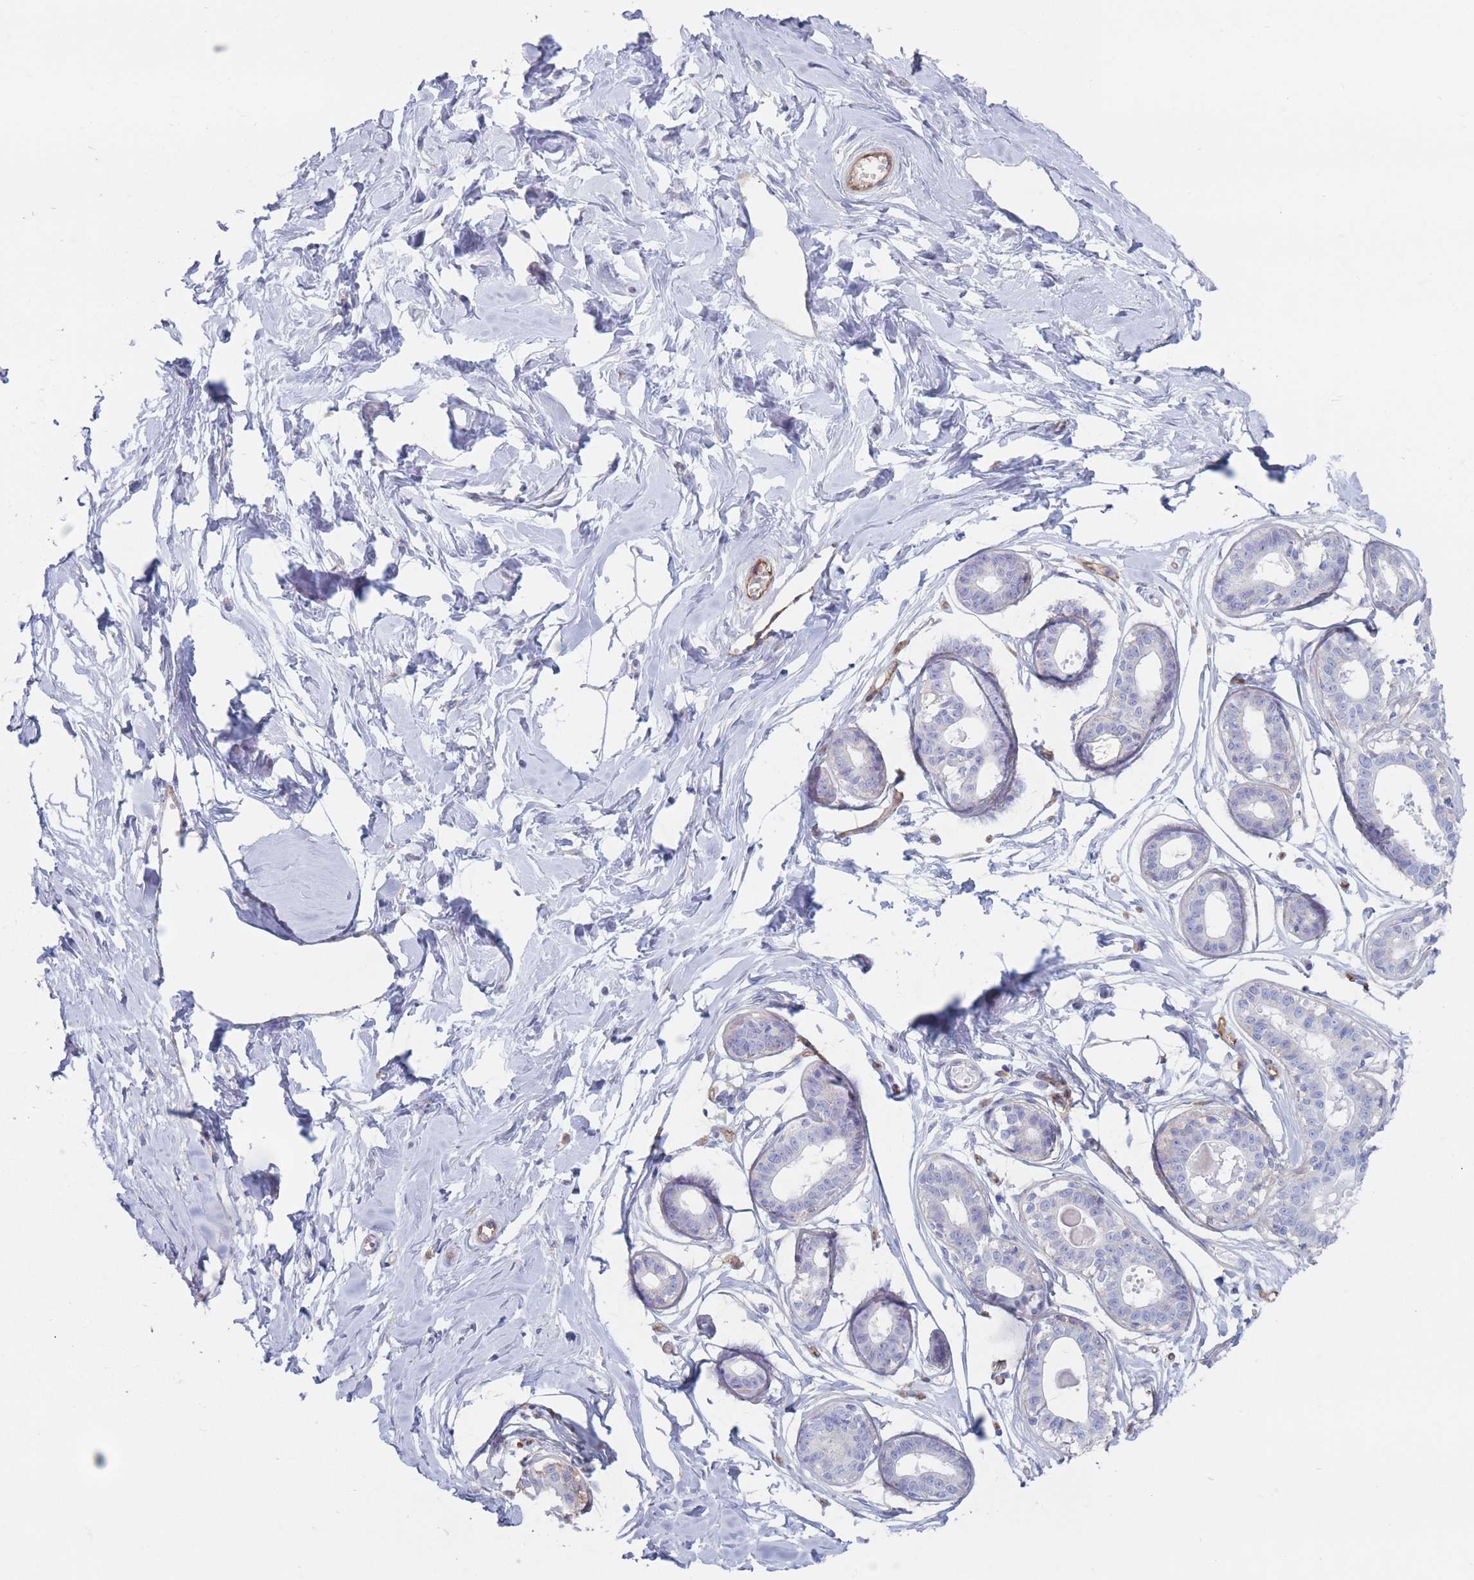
{"staining": {"intensity": "negative", "quantity": "none", "location": "none"}, "tissue": "breast", "cell_type": "Adipocytes", "image_type": "normal", "snomed": [{"axis": "morphology", "description": "Normal tissue, NOS"}, {"axis": "topography", "description": "Breast"}], "caption": "This is an immunohistochemistry (IHC) micrograph of unremarkable human breast. There is no staining in adipocytes.", "gene": "PLPP1", "patient": {"sex": "female", "age": 45}}